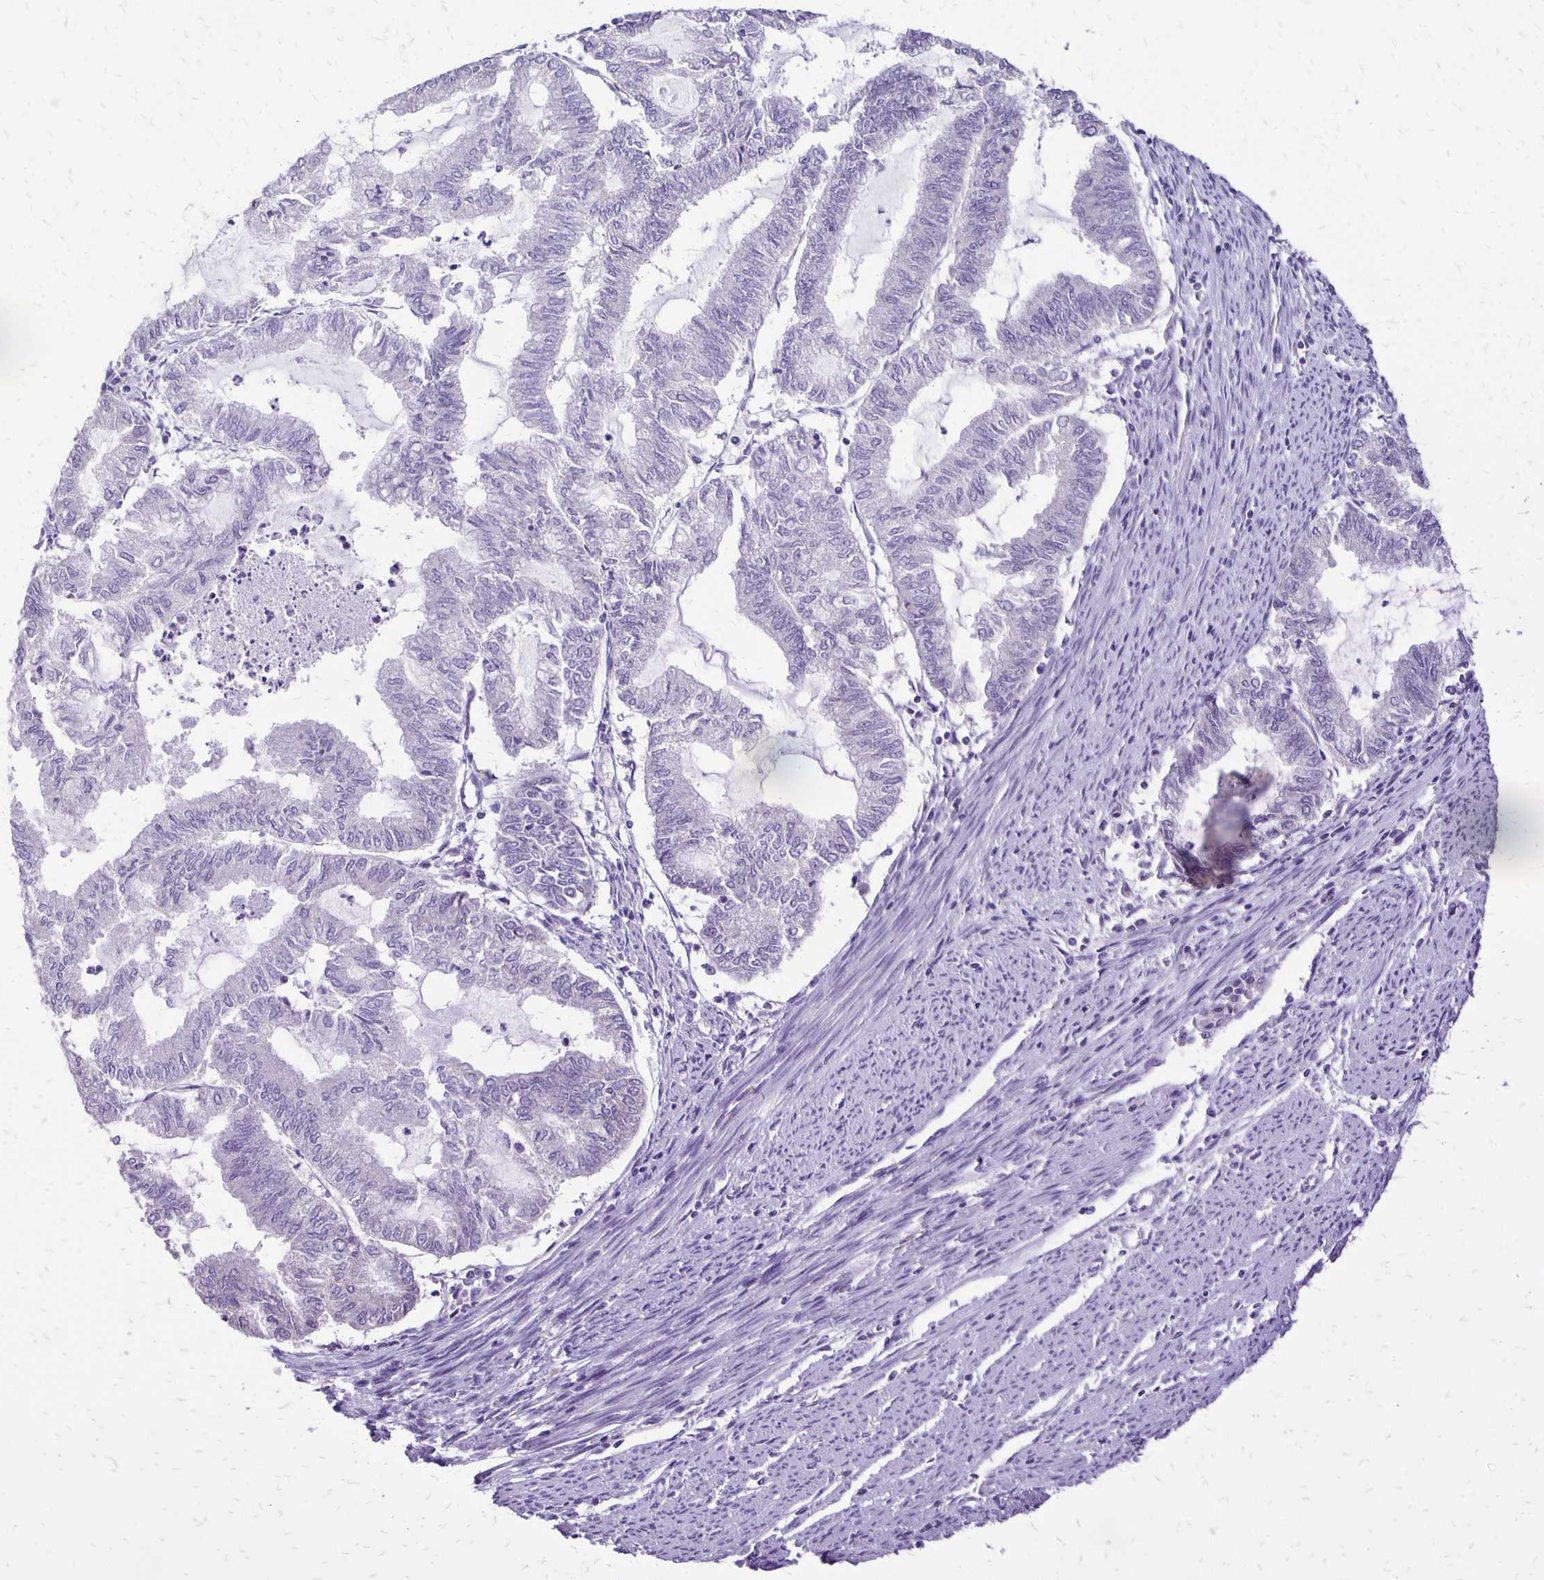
{"staining": {"intensity": "negative", "quantity": "none", "location": "none"}, "tissue": "endometrial cancer", "cell_type": "Tumor cells", "image_type": "cancer", "snomed": [{"axis": "morphology", "description": "Adenocarcinoma, NOS"}, {"axis": "topography", "description": "Endometrium"}], "caption": "Tumor cells are negative for protein expression in human endometrial cancer (adenocarcinoma). (Stains: DAB (3,3'-diaminobenzidine) IHC with hematoxylin counter stain, Microscopy: brightfield microscopy at high magnification).", "gene": "ANKRD45", "patient": {"sex": "female", "age": 79}}